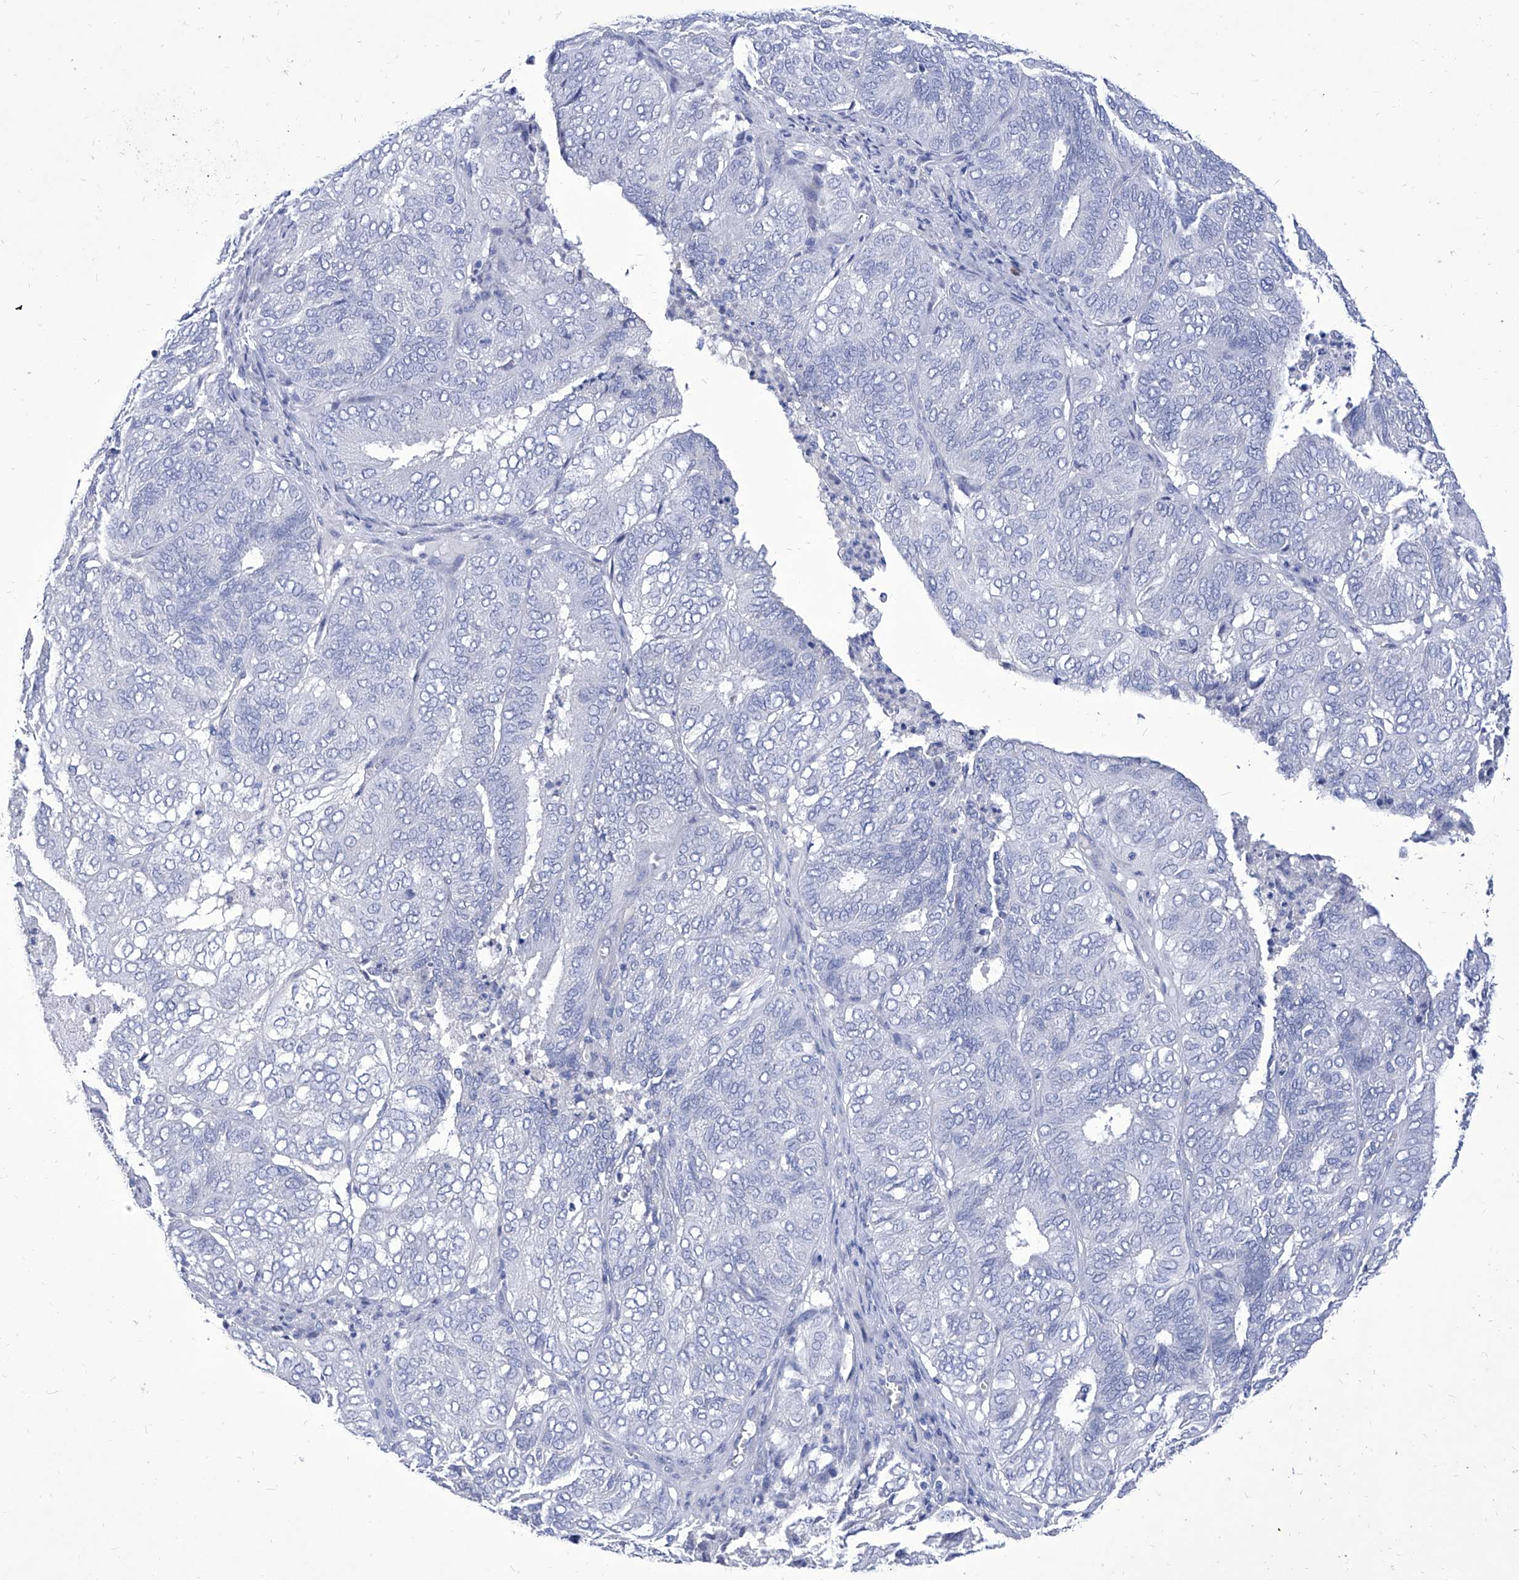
{"staining": {"intensity": "negative", "quantity": "none", "location": "none"}, "tissue": "endometrial cancer", "cell_type": "Tumor cells", "image_type": "cancer", "snomed": [{"axis": "morphology", "description": "Adenocarcinoma, NOS"}, {"axis": "topography", "description": "Uterus"}], "caption": "Histopathology image shows no significant protein positivity in tumor cells of endometrial cancer (adenocarcinoma). Brightfield microscopy of immunohistochemistry (IHC) stained with DAB (brown) and hematoxylin (blue), captured at high magnification.", "gene": "IFNL2", "patient": {"sex": "female", "age": 60}}